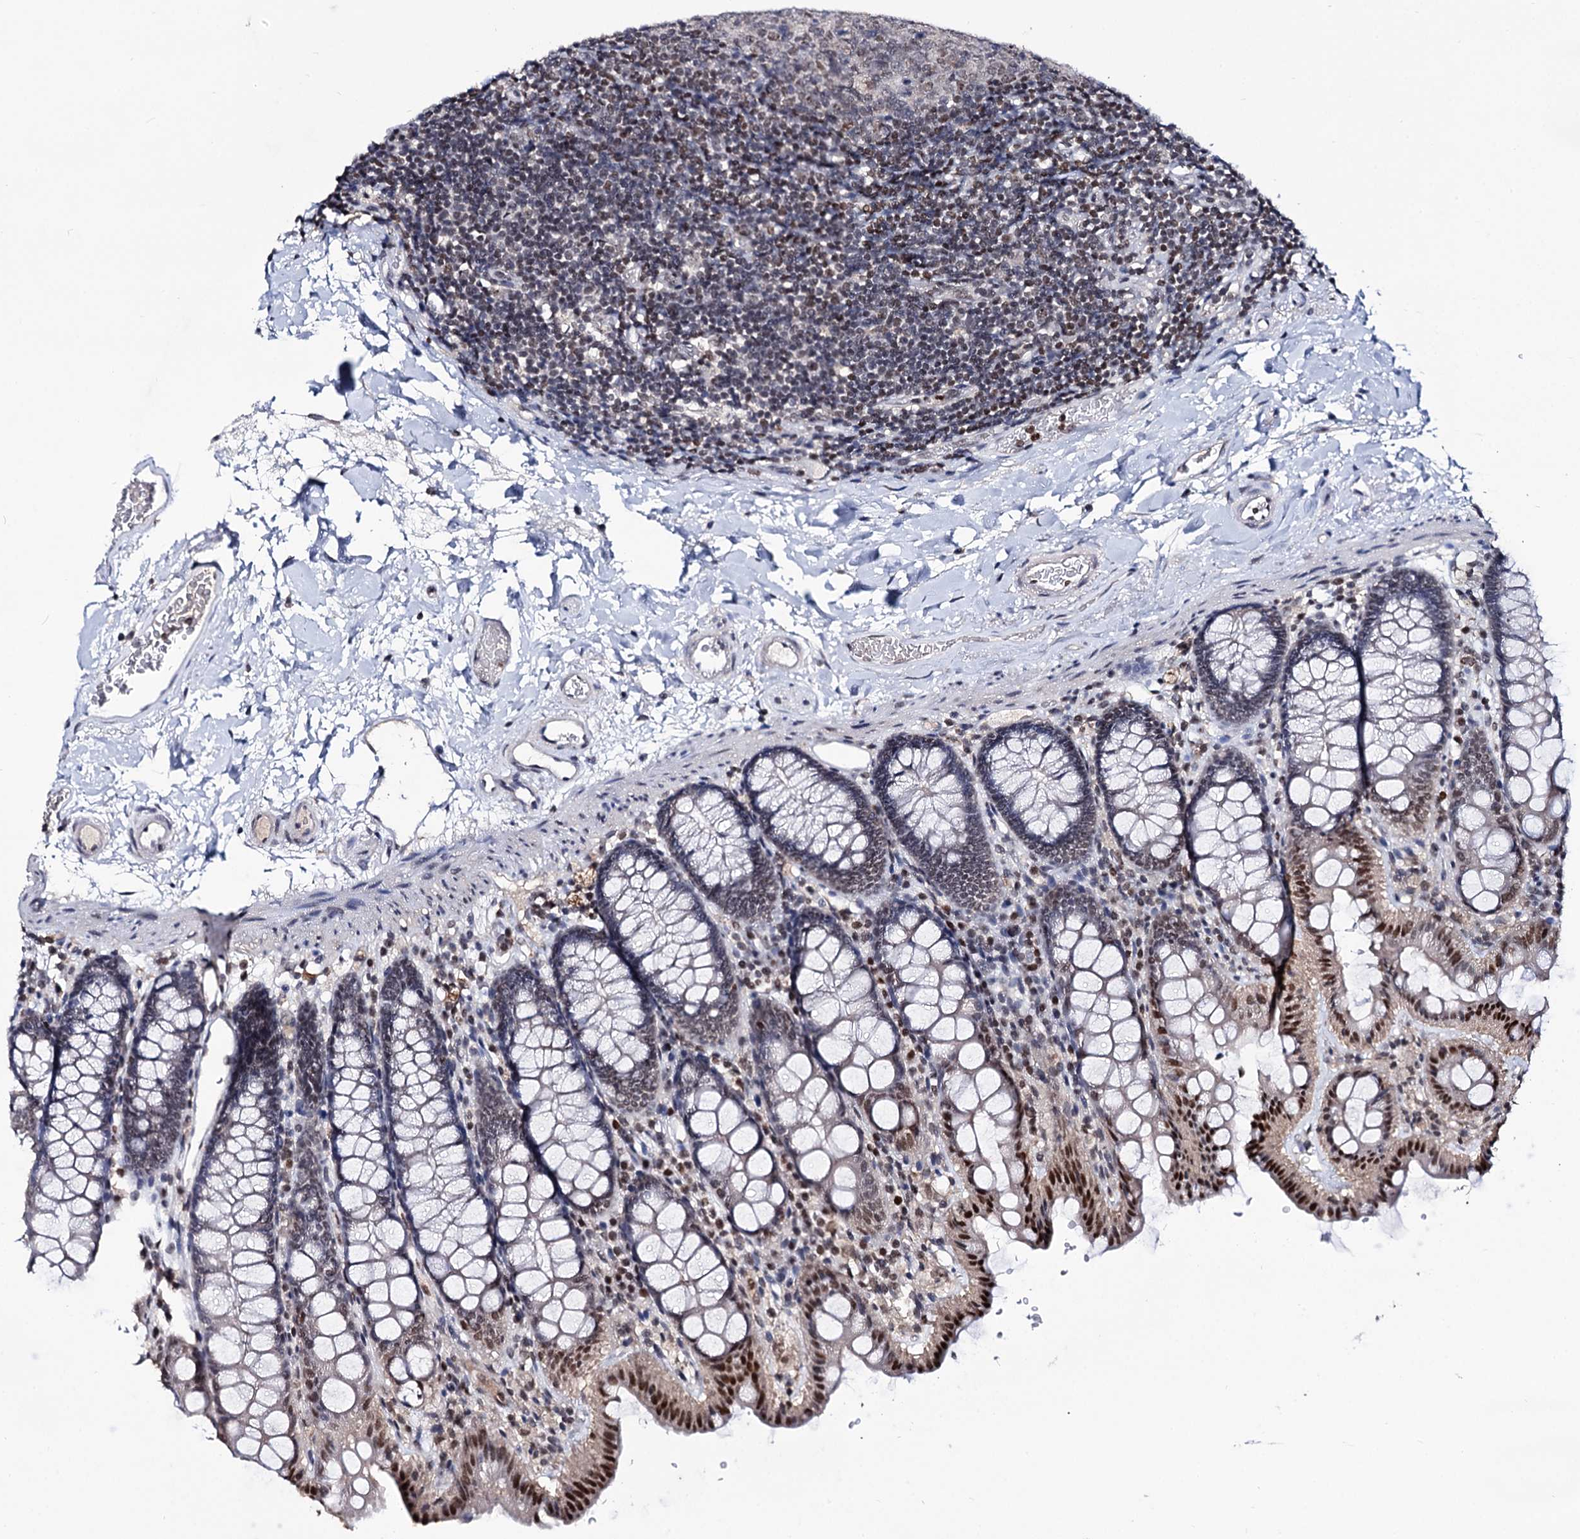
{"staining": {"intensity": "moderate", "quantity": "25%-75%", "location": "nuclear"}, "tissue": "colon", "cell_type": "Endothelial cells", "image_type": "normal", "snomed": [{"axis": "morphology", "description": "Normal tissue, NOS"}, {"axis": "topography", "description": "Colon"}], "caption": "A medium amount of moderate nuclear positivity is identified in about 25%-75% of endothelial cells in normal colon. Using DAB (3,3'-diaminobenzidine) (brown) and hematoxylin (blue) stains, captured at high magnification using brightfield microscopy.", "gene": "SMCHD1", "patient": {"sex": "male", "age": 75}}